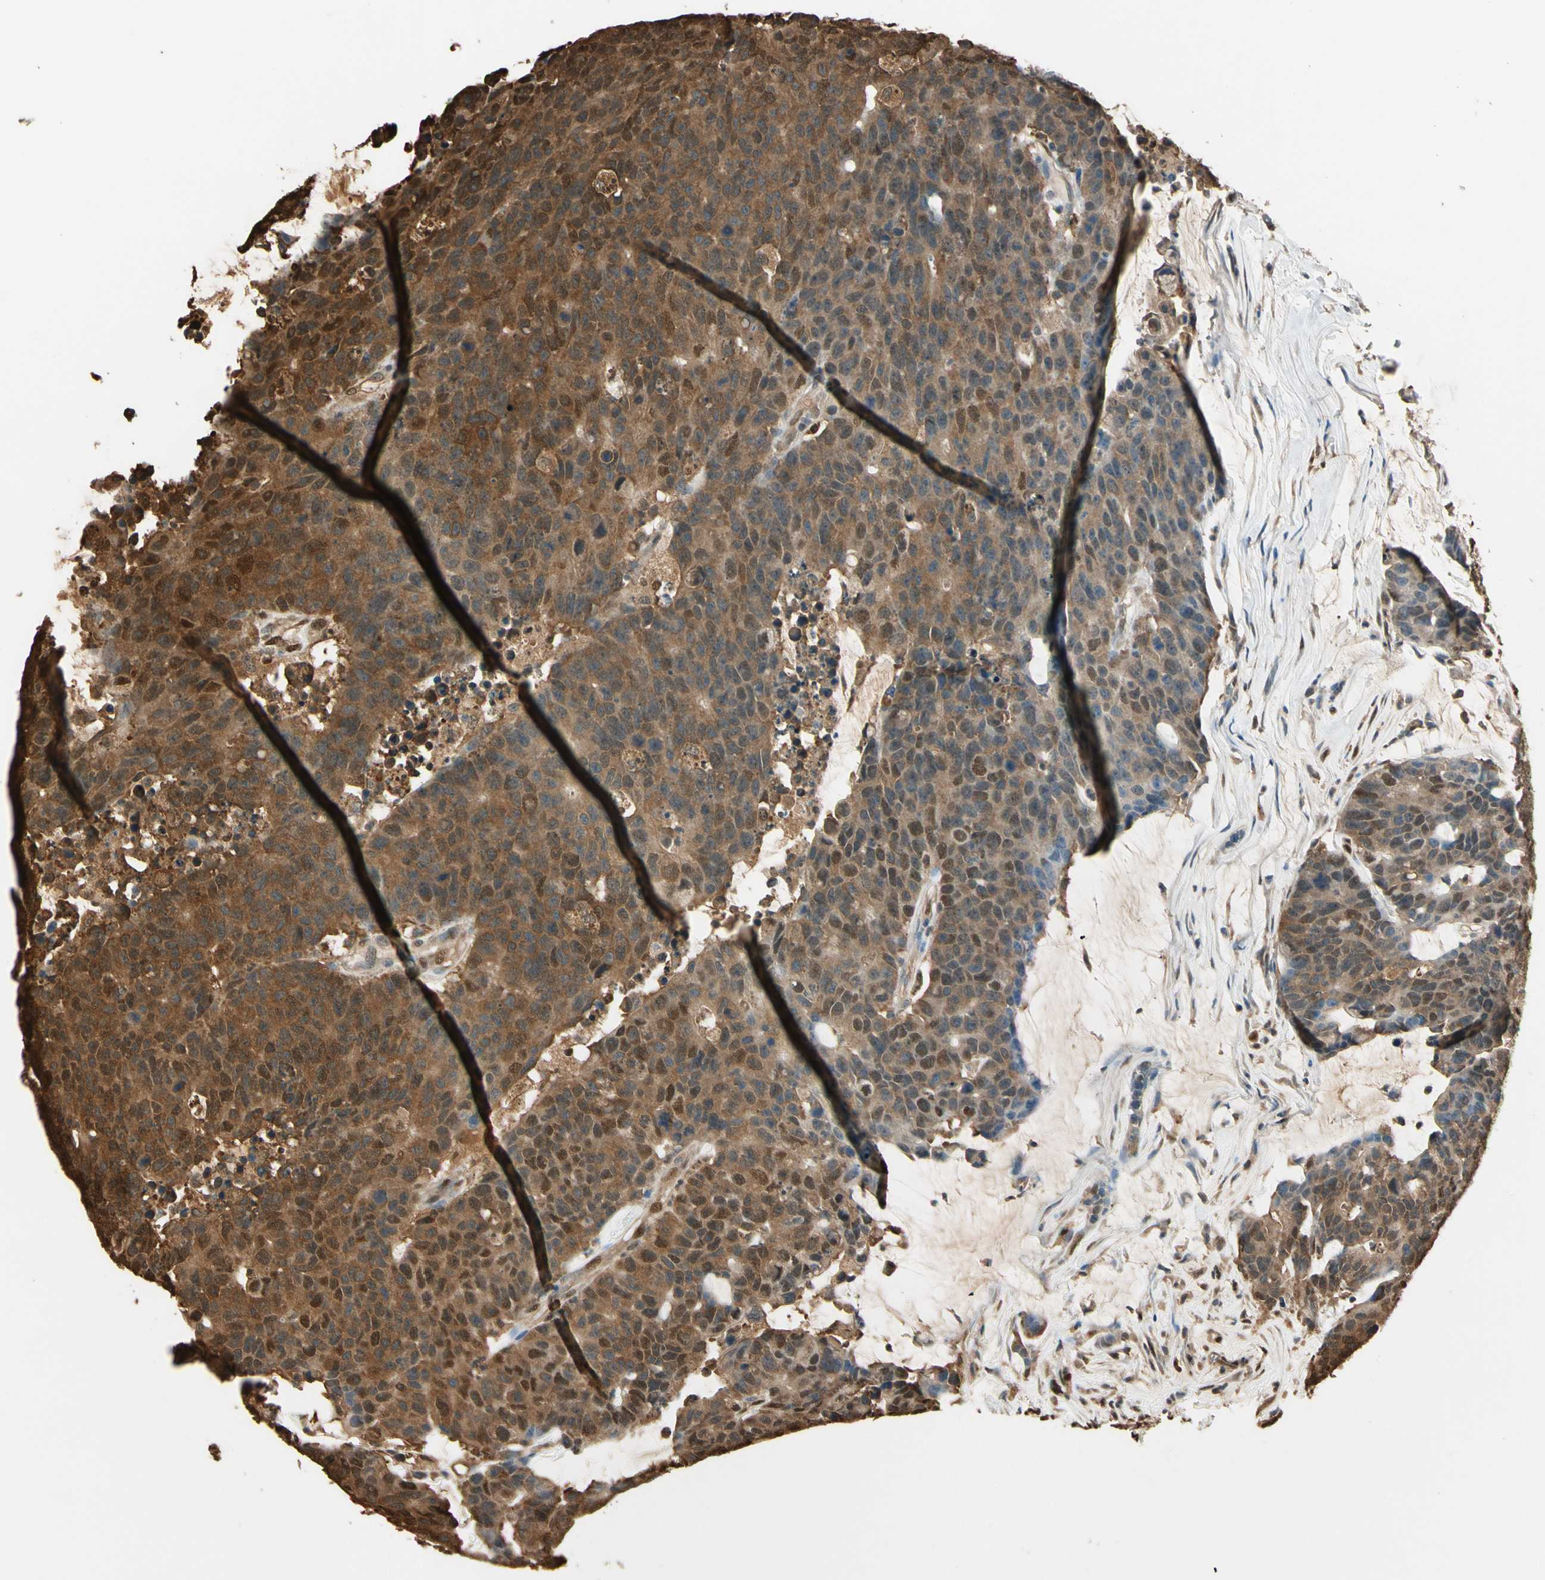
{"staining": {"intensity": "moderate", "quantity": ">75%", "location": "cytoplasmic/membranous,nuclear"}, "tissue": "colorectal cancer", "cell_type": "Tumor cells", "image_type": "cancer", "snomed": [{"axis": "morphology", "description": "Adenocarcinoma, NOS"}, {"axis": "topography", "description": "Colon"}], "caption": "Immunohistochemical staining of colorectal cancer (adenocarcinoma) demonstrates moderate cytoplasmic/membranous and nuclear protein expression in approximately >75% of tumor cells. (Stains: DAB (3,3'-diaminobenzidine) in brown, nuclei in blue, Microscopy: brightfield microscopy at high magnification).", "gene": "PNCK", "patient": {"sex": "female", "age": 86}}